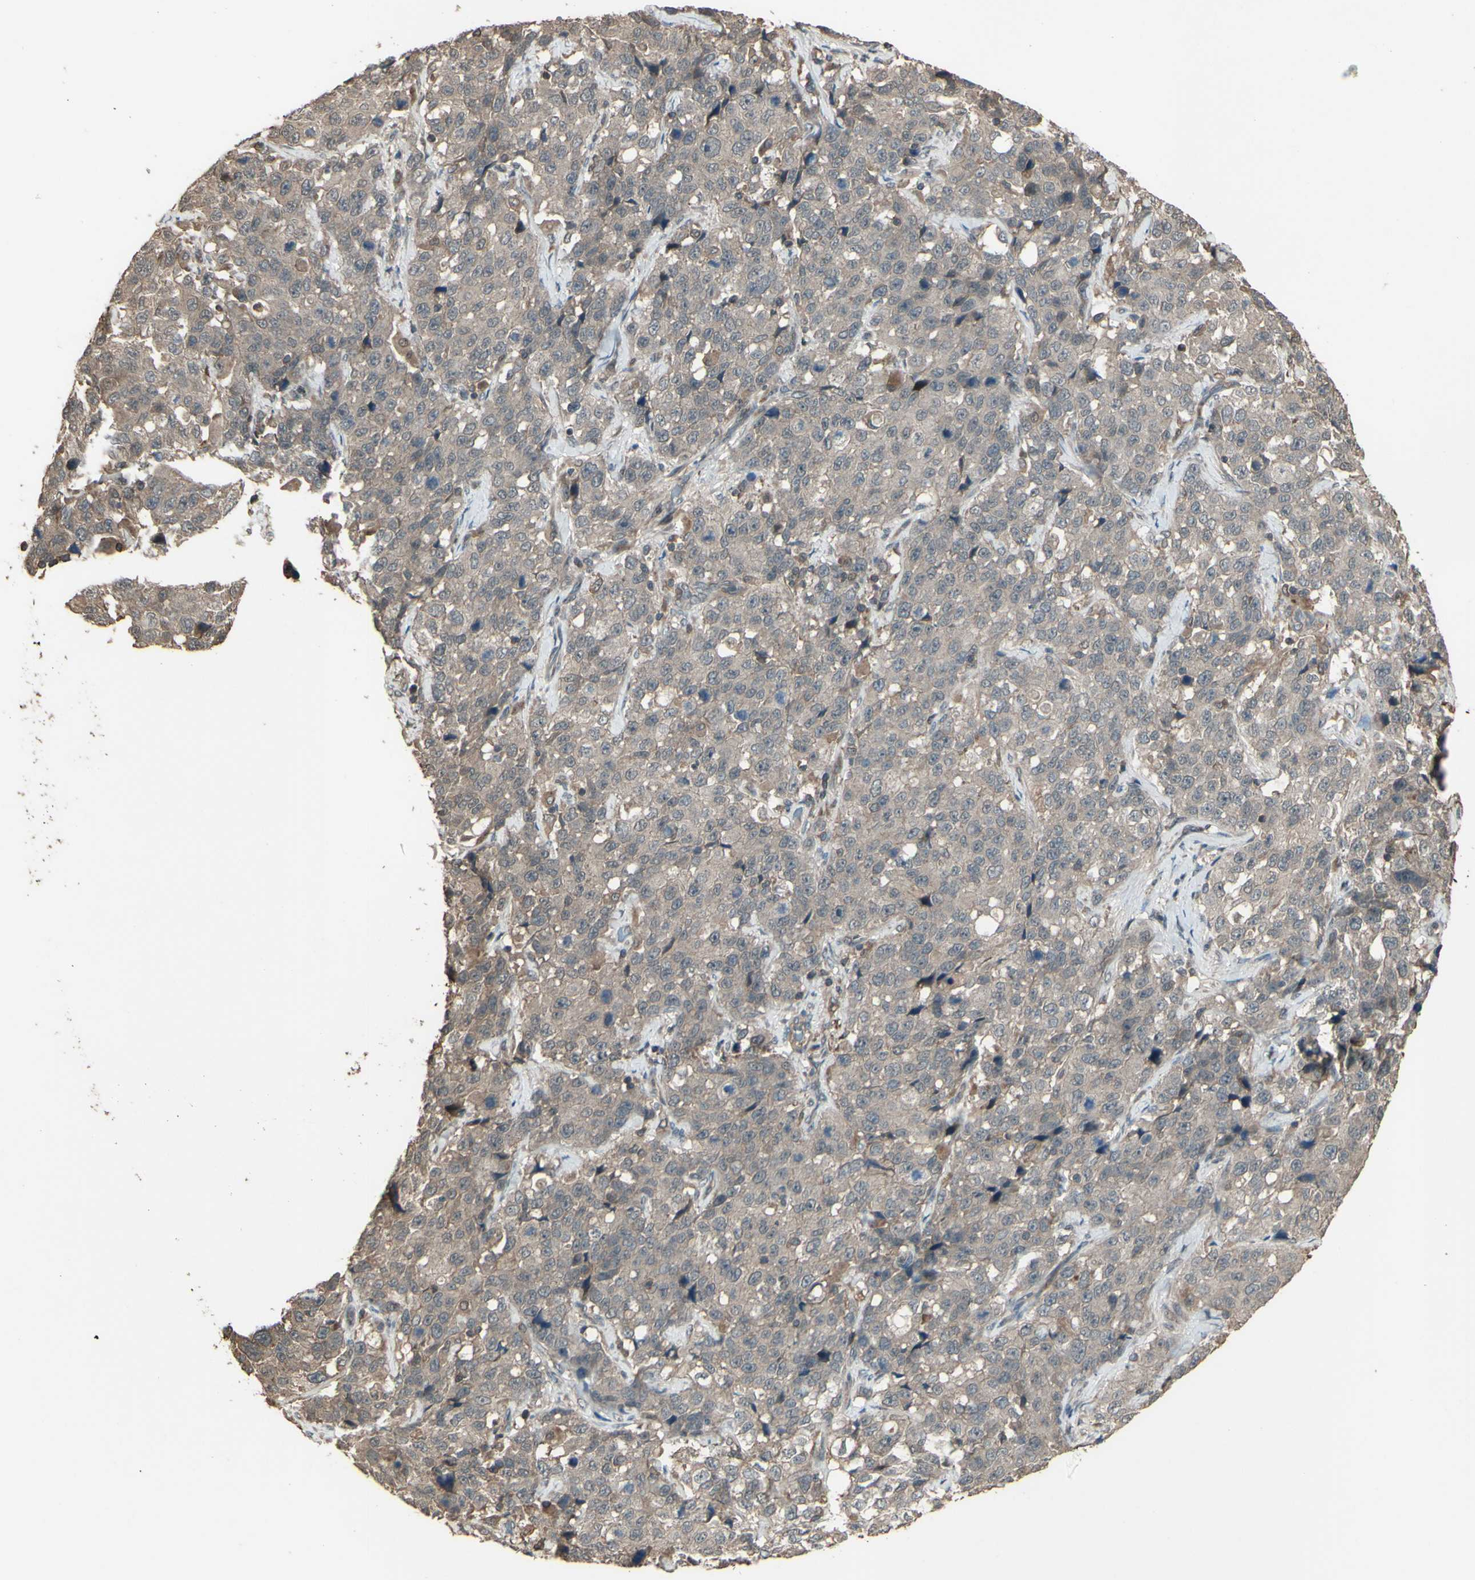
{"staining": {"intensity": "weak", "quantity": ">75%", "location": "cytoplasmic/membranous"}, "tissue": "stomach cancer", "cell_type": "Tumor cells", "image_type": "cancer", "snomed": [{"axis": "morphology", "description": "Normal tissue, NOS"}, {"axis": "morphology", "description": "Adenocarcinoma, NOS"}, {"axis": "topography", "description": "Stomach"}], "caption": "IHC (DAB) staining of stomach adenocarcinoma displays weak cytoplasmic/membranous protein expression in approximately >75% of tumor cells.", "gene": "GNAS", "patient": {"sex": "male", "age": 48}}